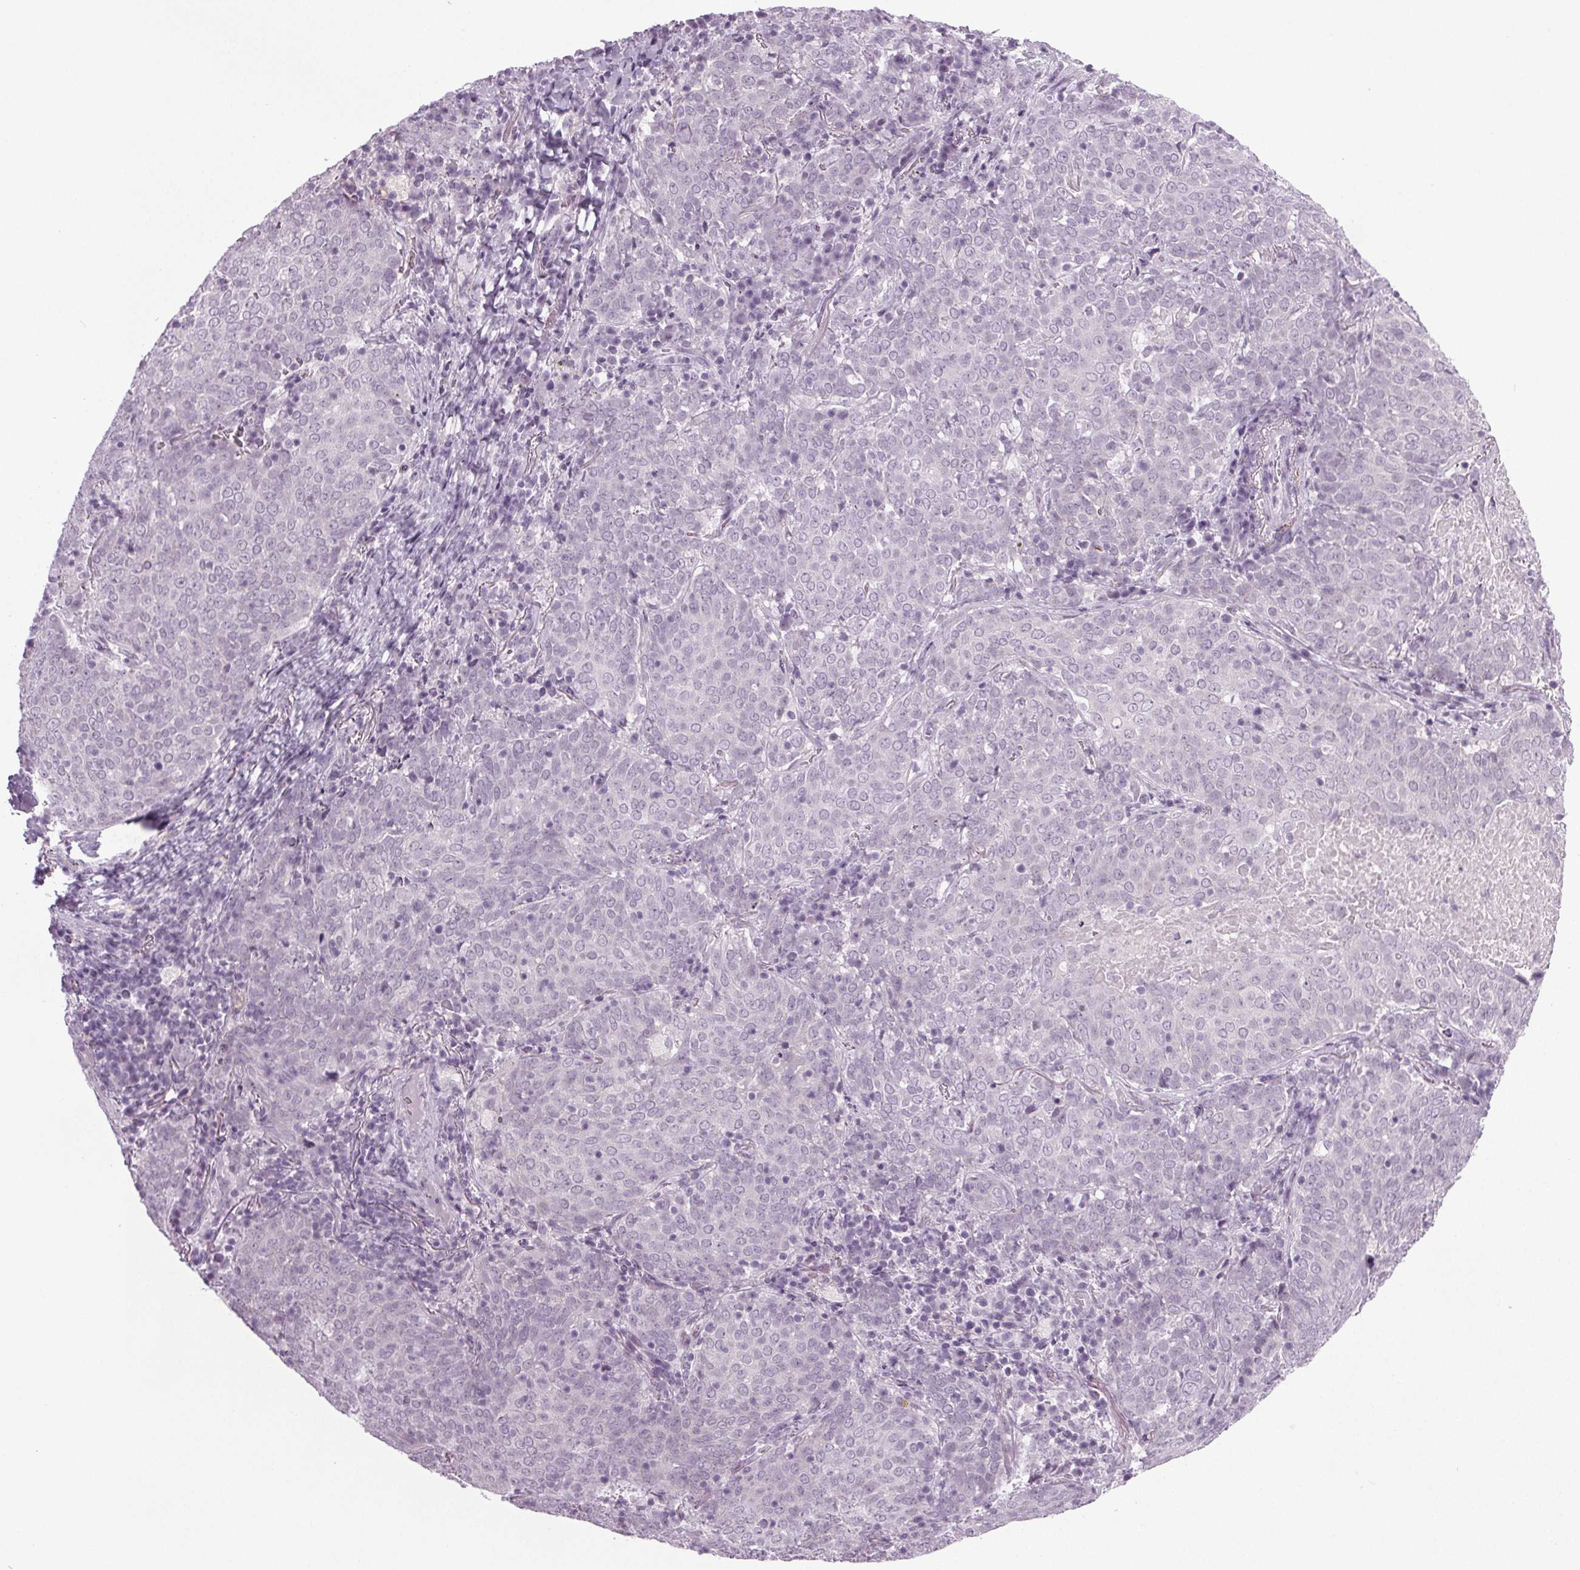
{"staining": {"intensity": "negative", "quantity": "none", "location": "none"}, "tissue": "lung cancer", "cell_type": "Tumor cells", "image_type": "cancer", "snomed": [{"axis": "morphology", "description": "Squamous cell carcinoma, NOS"}, {"axis": "topography", "description": "Lung"}], "caption": "The image displays no staining of tumor cells in lung cancer (squamous cell carcinoma). Nuclei are stained in blue.", "gene": "IGF2BP1", "patient": {"sex": "male", "age": 82}}